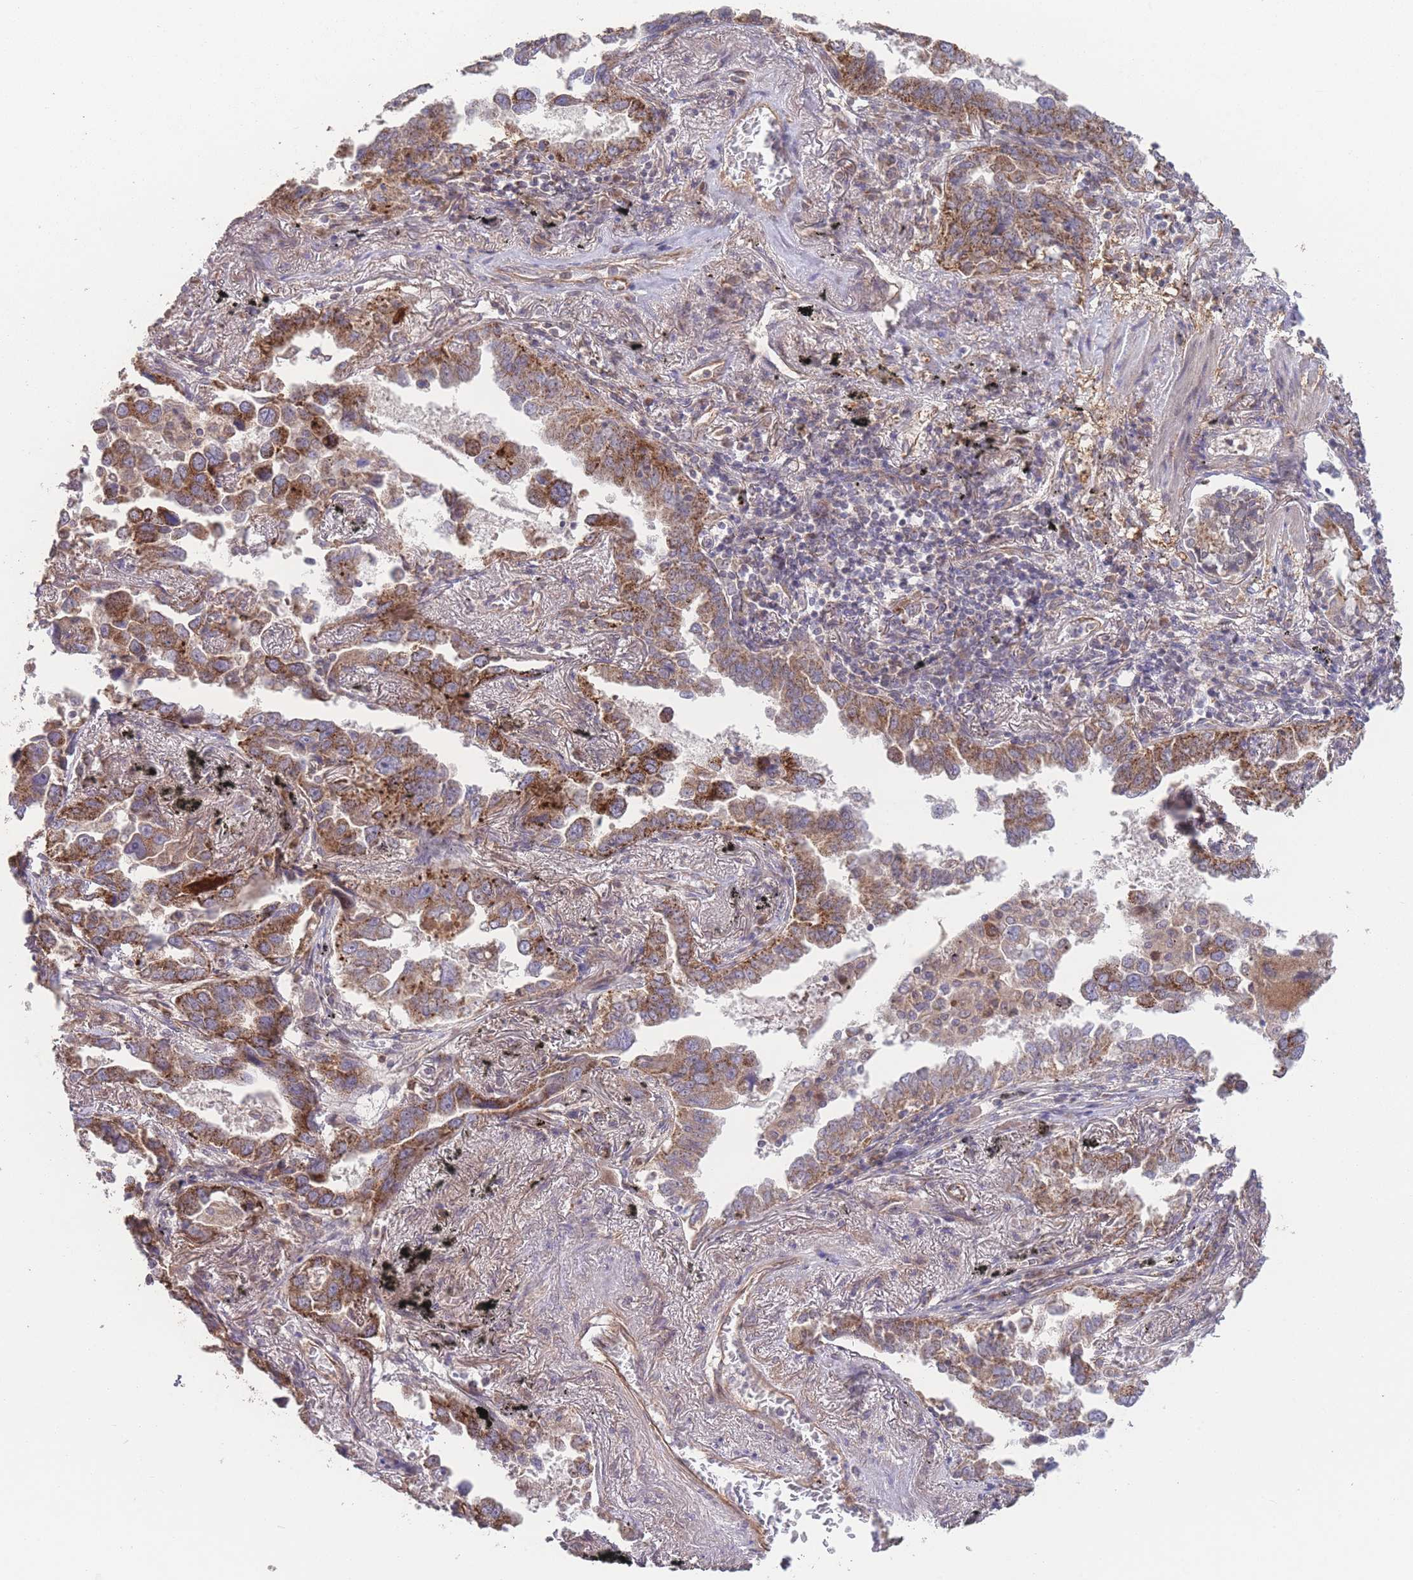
{"staining": {"intensity": "moderate", "quantity": ">75%", "location": "cytoplasmic/membranous"}, "tissue": "lung cancer", "cell_type": "Tumor cells", "image_type": "cancer", "snomed": [{"axis": "morphology", "description": "Adenocarcinoma, NOS"}, {"axis": "topography", "description": "Lung"}], "caption": "Lung adenocarcinoma stained for a protein (brown) shows moderate cytoplasmic/membranous positive staining in approximately >75% of tumor cells.", "gene": "PXMP4", "patient": {"sex": "male", "age": 67}}